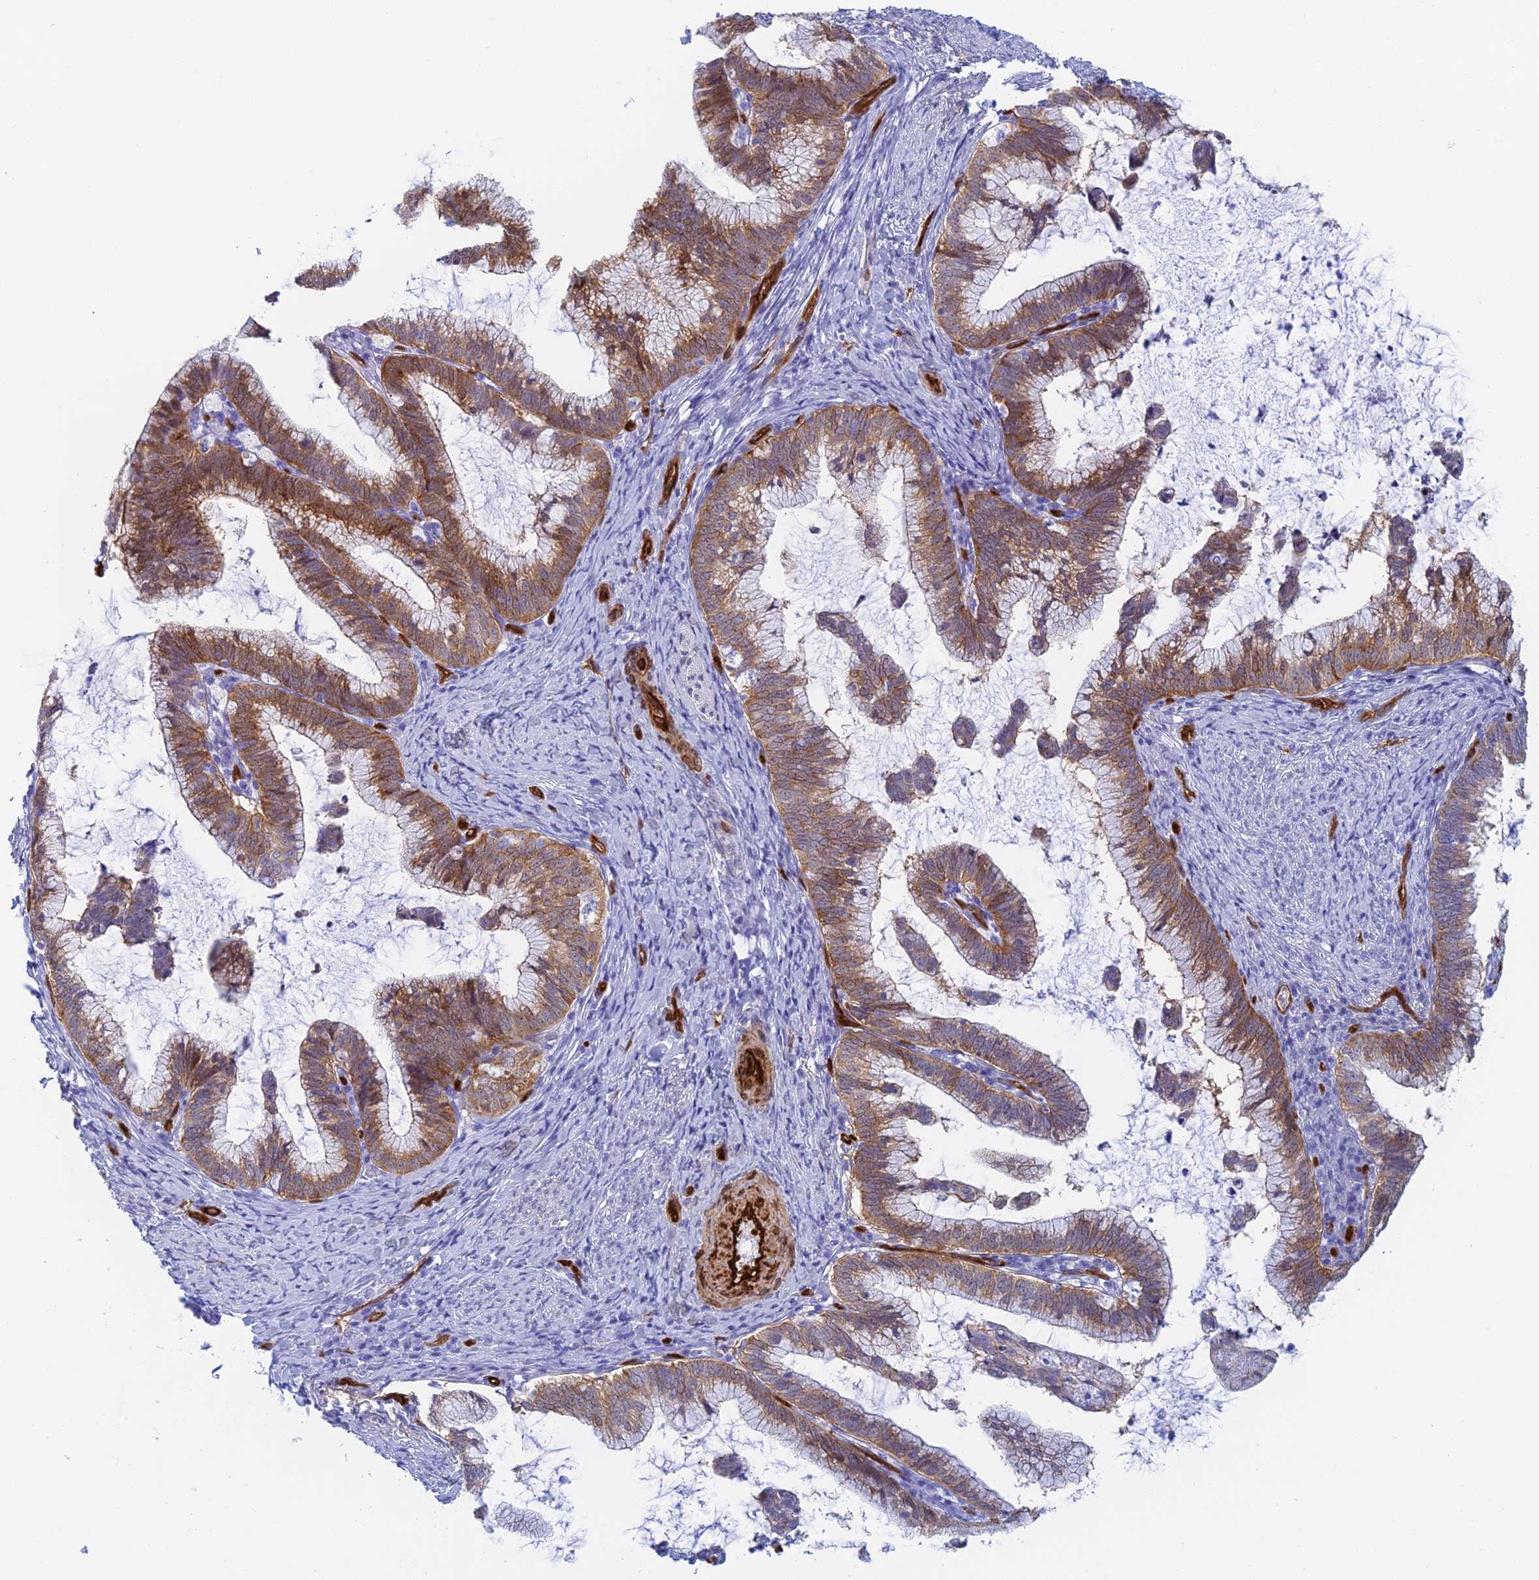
{"staining": {"intensity": "moderate", "quantity": ">75%", "location": "cytoplasmic/membranous"}, "tissue": "cervical cancer", "cell_type": "Tumor cells", "image_type": "cancer", "snomed": [{"axis": "morphology", "description": "Adenocarcinoma, NOS"}, {"axis": "topography", "description": "Cervix"}], "caption": "A brown stain labels moderate cytoplasmic/membranous expression of a protein in human cervical adenocarcinoma tumor cells.", "gene": "CRIP2", "patient": {"sex": "female", "age": 36}}